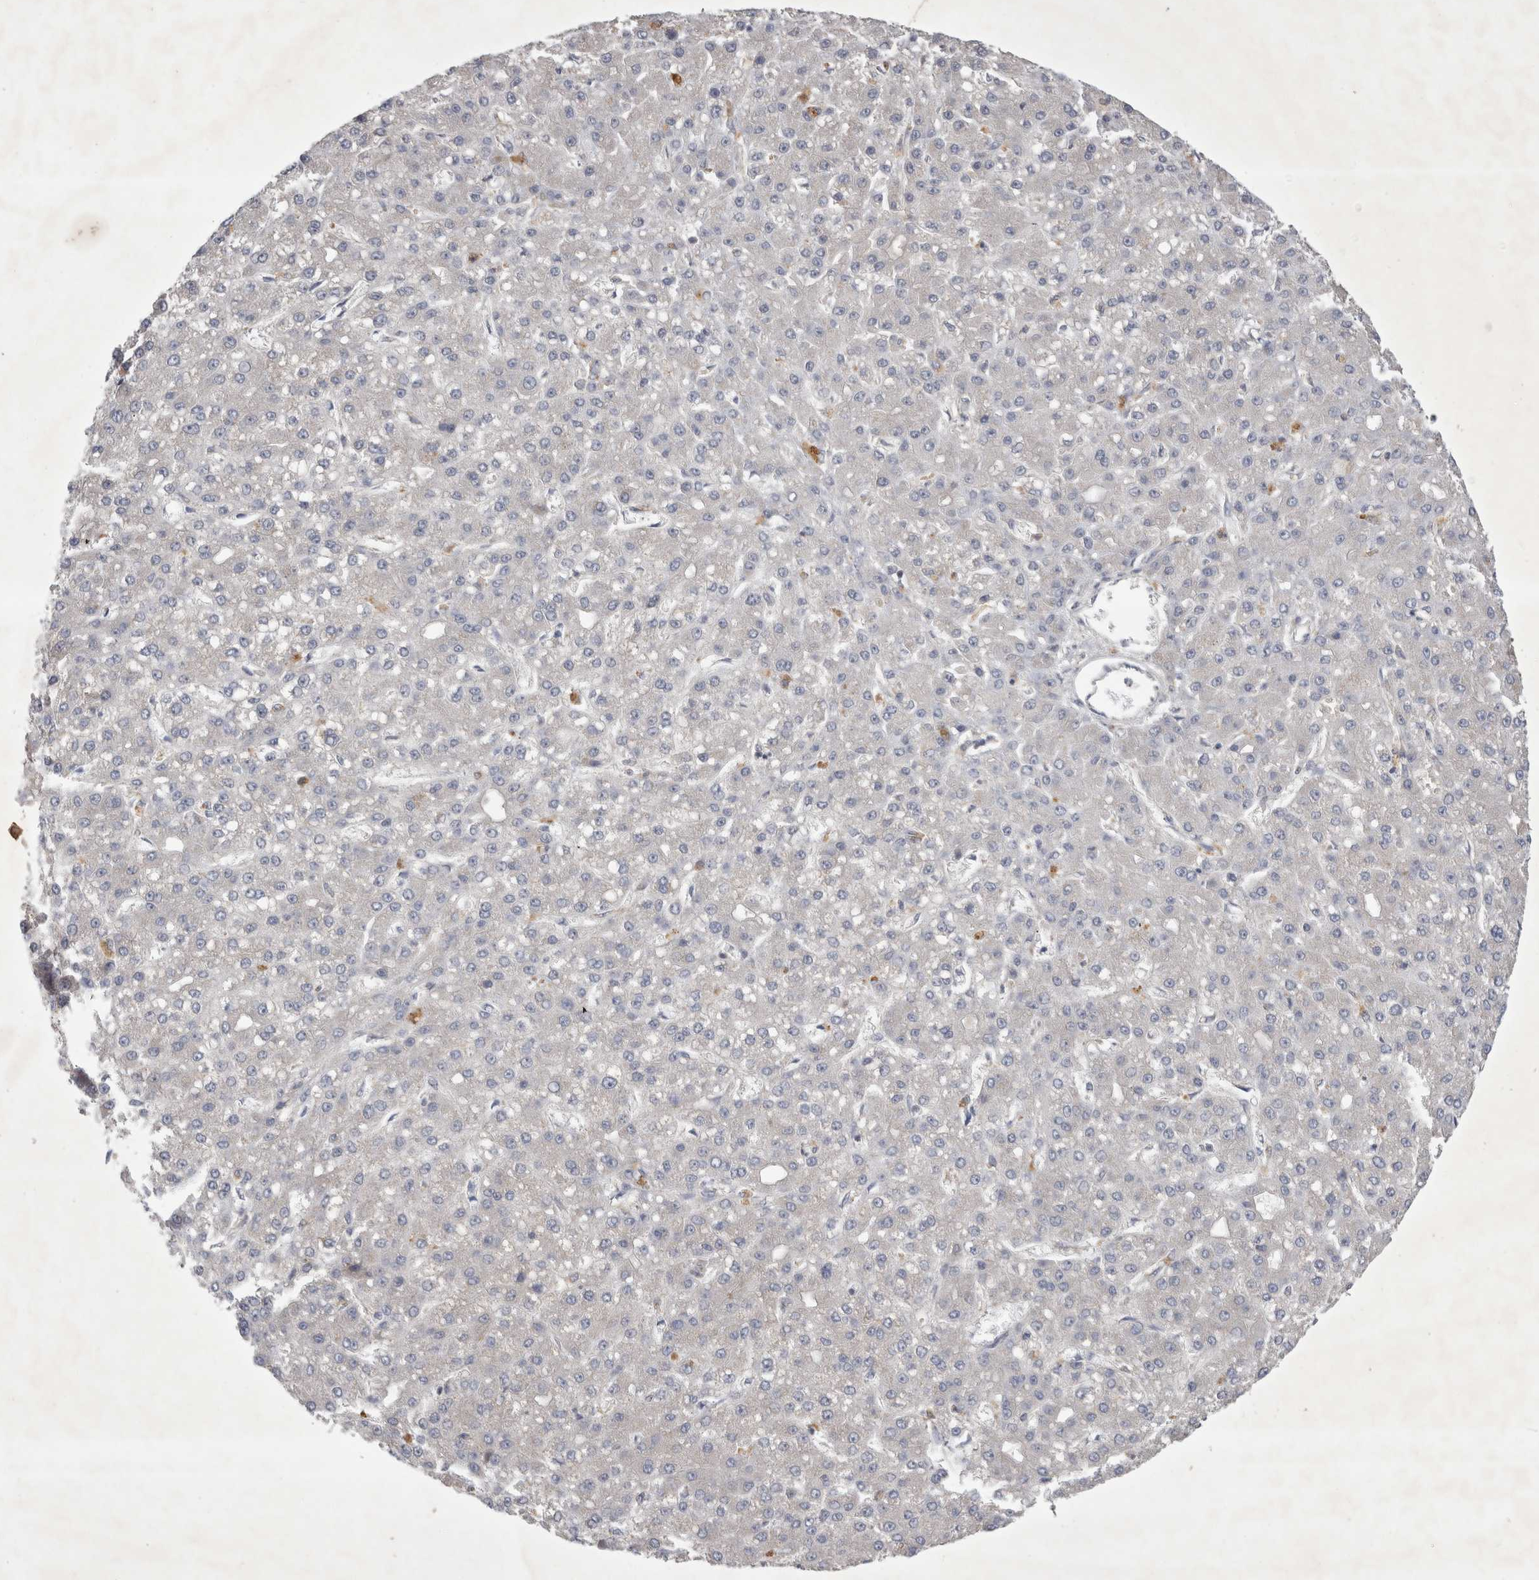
{"staining": {"intensity": "negative", "quantity": "none", "location": "none"}, "tissue": "liver cancer", "cell_type": "Tumor cells", "image_type": "cancer", "snomed": [{"axis": "morphology", "description": "Carcinoma, Hepatocellular, NOS"}, {"axis": "topography", "description": "Liver"}], "caption": "Tumor cells are negative for brown protein staining in hepatocellular carcinoma (liver).", "gene": "SRD5A3", "patient": {"sex": "male", "age": 67}}